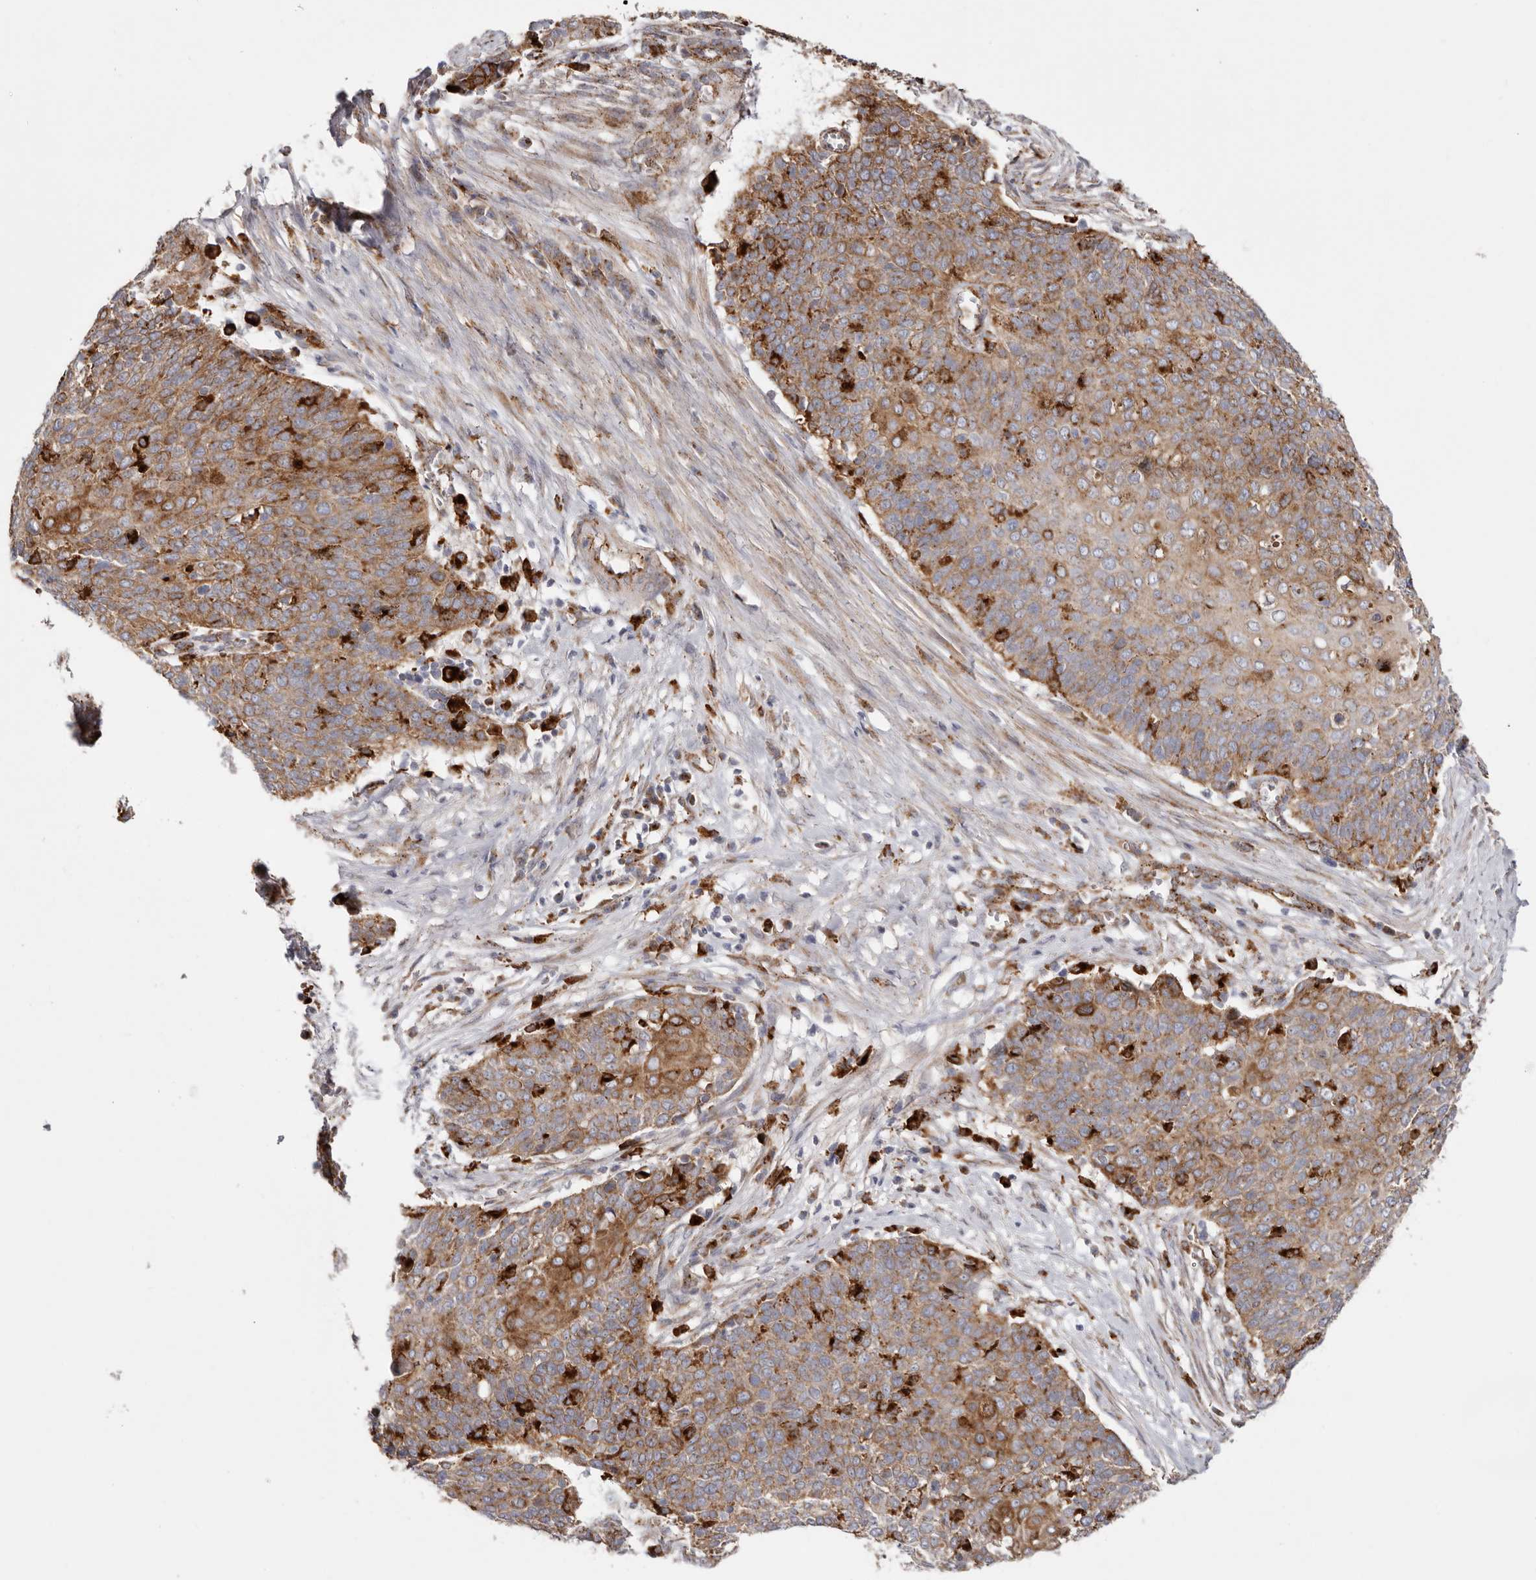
{"staining": {"intensity": "moderate", "quantity": ">75%", "location": "cytoplasmic/membranous"}, "tissue": "cervical cancer", "cell_type": "Tumor cells", "image_type": "cancer", "snomed": [{"axis": "morphology", "description": "Squamous cell carcinoma, NOS"}, {"axis": "topography", "description": "Cervix"}], "caption": "IHC micrograph of cervical squamous cell carcinoma stained for a protein (brown), which demonstrates medium levels of moderate cytoplasmic/membranous staining in approximately >75% of tumor cells.", "gene": "GRN", "patient": {"sex": "female", "age": 39}}